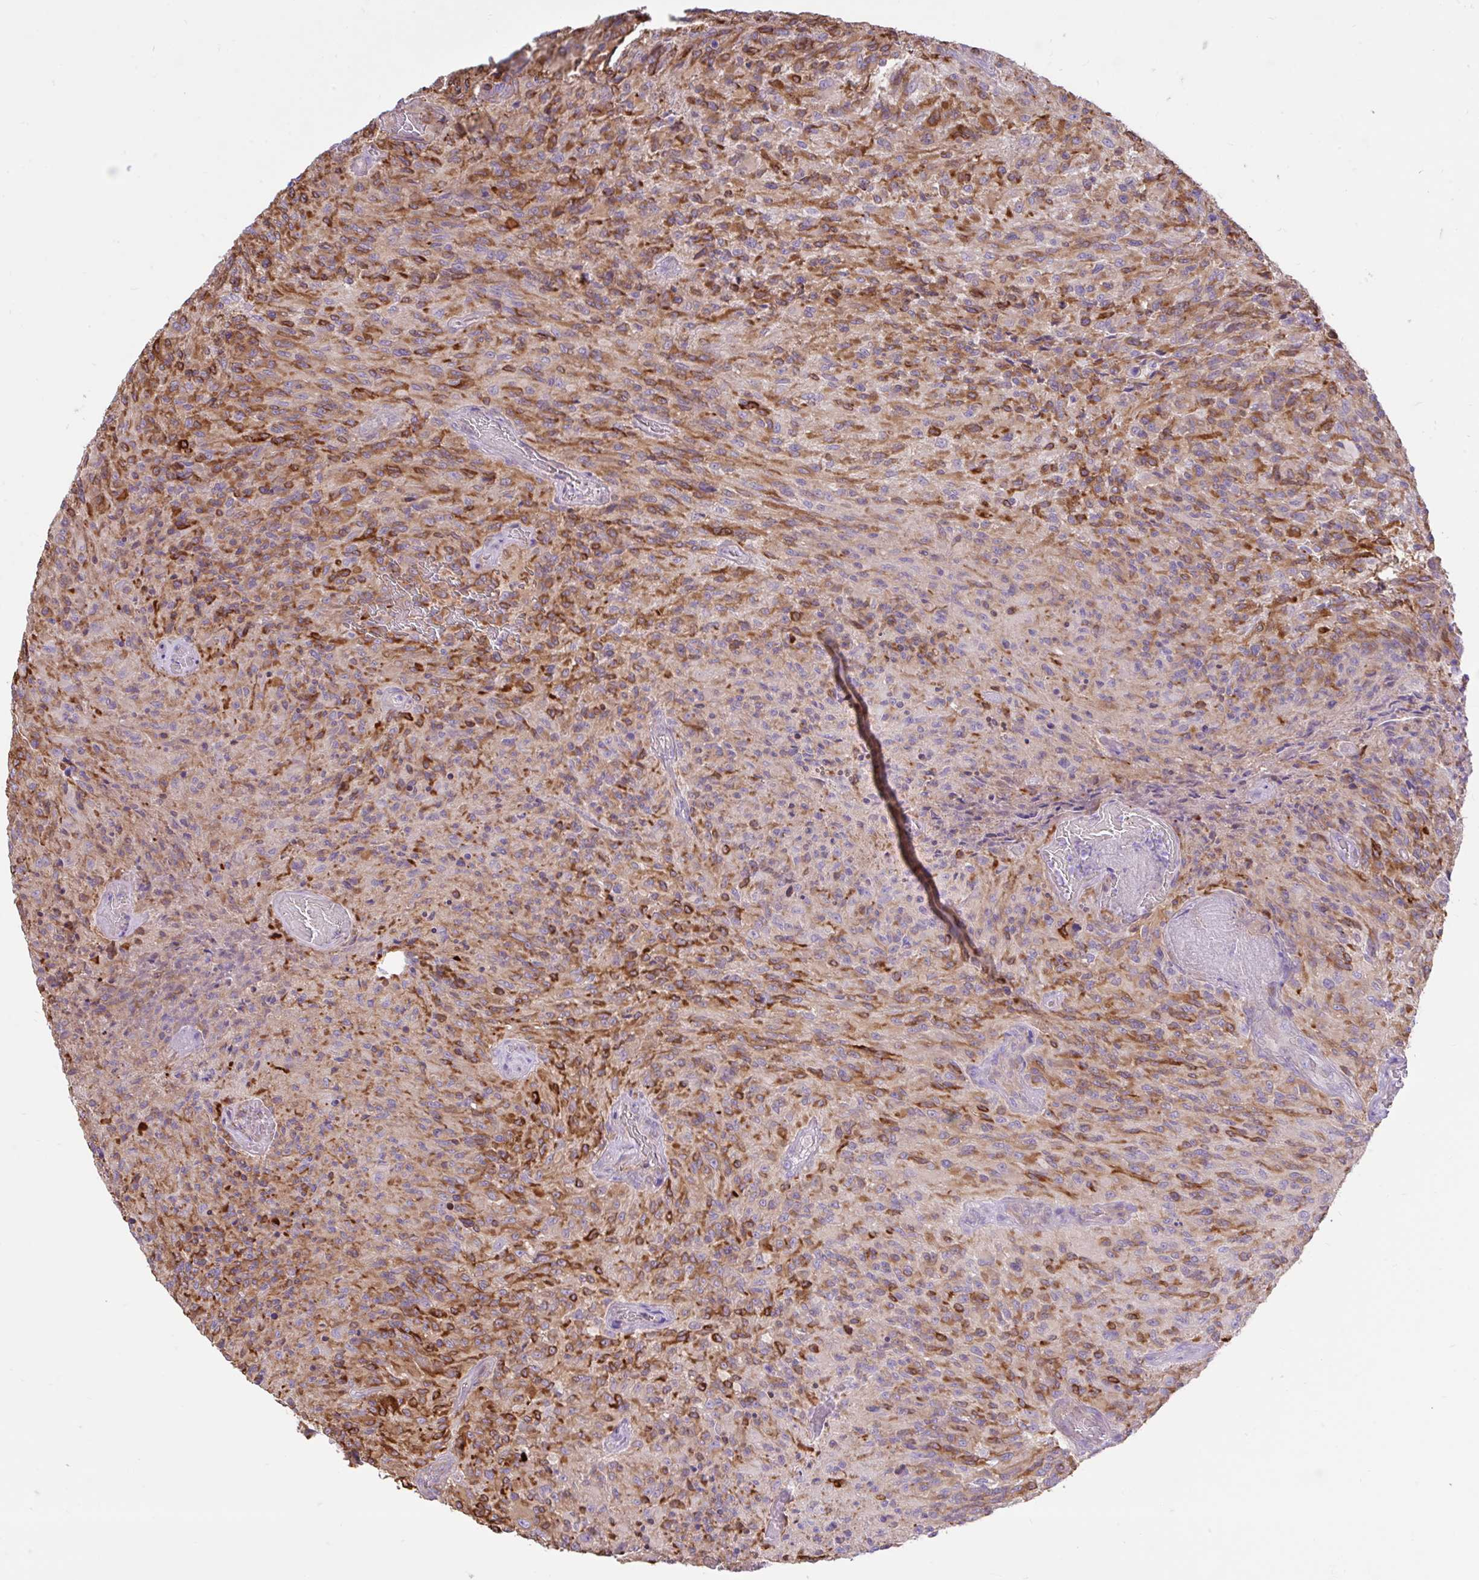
{"staining": {"intensity": "moderate", "quantity": "25%-75%", "location": "cytoplasmic/membranous"}, "tissue": "glioma", "cell_type": "Tumor cells", "image_type": "cancer", "snomed": [{"axis": "morphology", "description": "Normal tissue, NOS"}, {"axis": "morphology", "description": "Glioma, malignant, High grade"}, {"axis": "topography", "description": "Cerebral cortex"}], "caption": "This histopathology image exhibits immunohistochemistry (IHC) staining of human high-grade glioma (malignant), with medium moderate cytoplasmic/membranous expression in about 25%-75% of tumor cells.", "gene": "EEF1A2", "patient": {"sex": "male", "age": 56}}